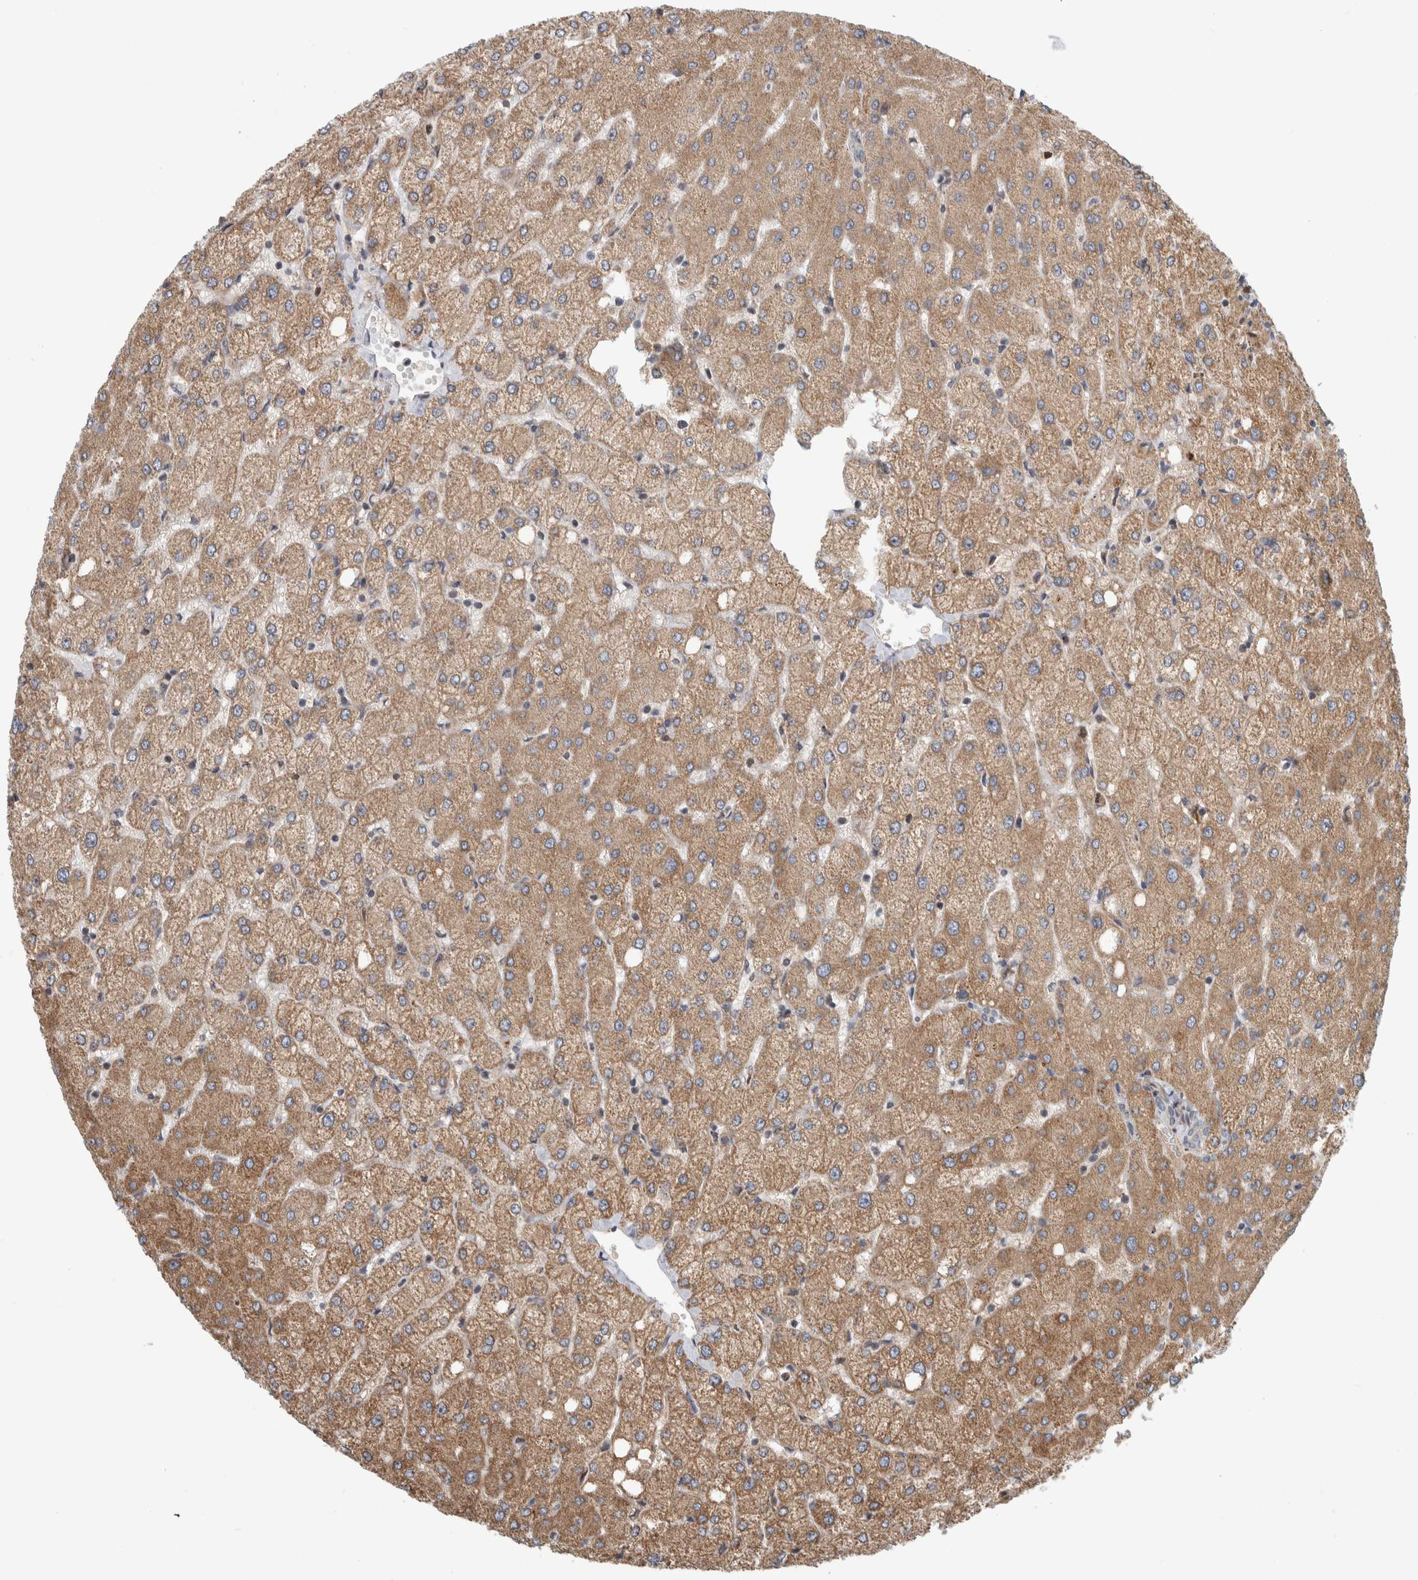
{"staining": {"intensity": "weak", "quantity": "<25%", "location": "cytoplasmic/membranous"}, "tissue": "liver", "cell_type": "Cholangiocytes", "image_type": "normal", "snomed": [{"axis": "morphology", "description": "Normal tissue, NOS"}, {"axis": "topography", "description": "Liver"}], "caption": "This is an immunohistochemistry image of normal liver. There is no expression in cholangiocytes.", "gene": "MSL1", "patient": {"sex": "female", "age": 54}}